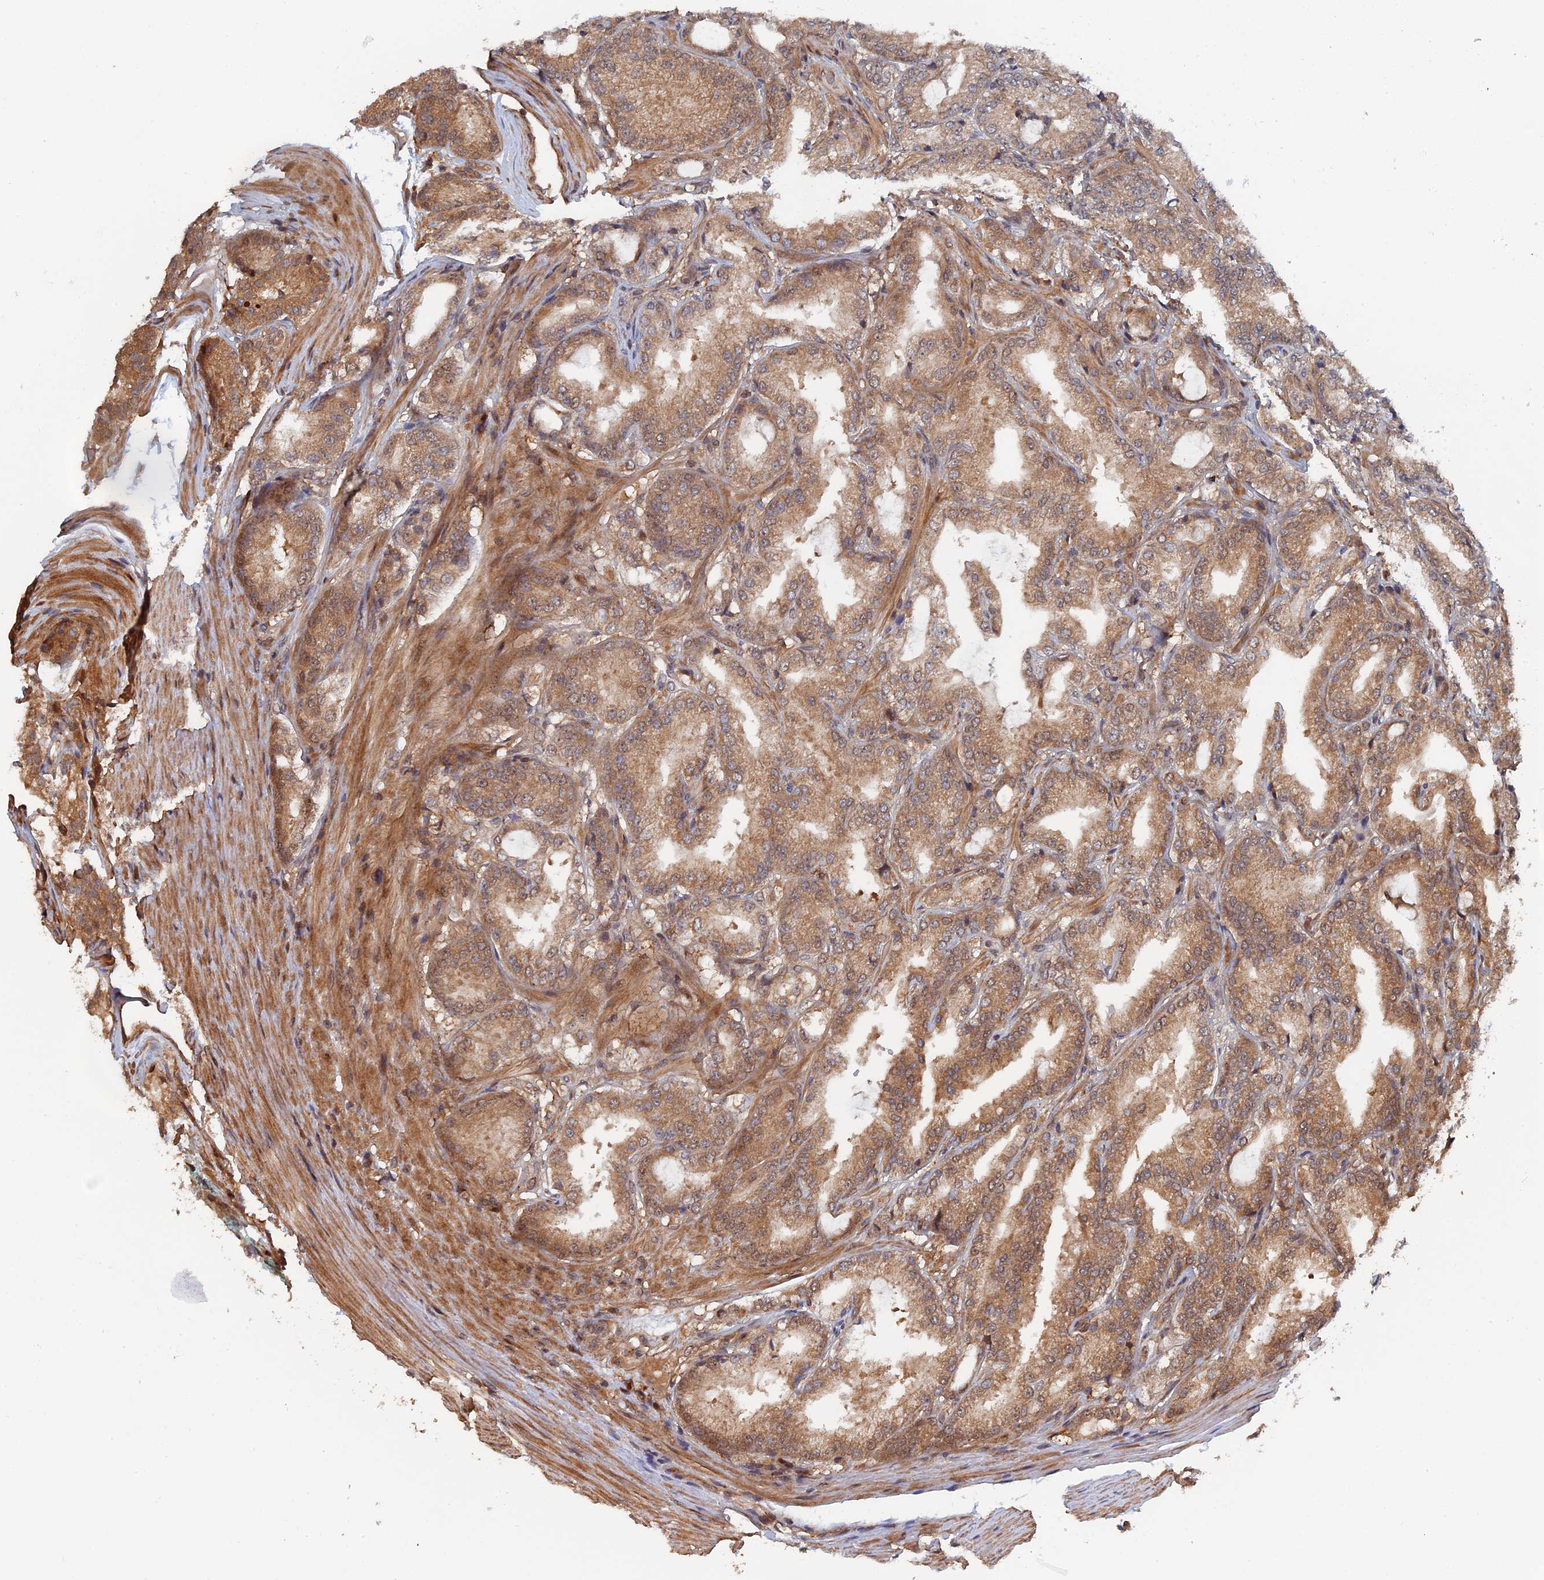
{"staining": {"intensity": "moderate", "quantity": ">75%", "location": "cytoplasmic/membranous"}, "tissue": "prostate cancer", "cell_type": "Tumor cells", "image_type": "cancer", "snomed": [{"axis": "morphology", "description": "Adenocarcinoma, Low grade"}, {"axis": "topography", "description": "Prostate"}], "caption": "IHC (DAB (3,3'-diaminobenzidine)) staining of human prostate cancer demonstrates moderate cytoplasmic/membranous protein staining in approximately >75% of tumor cells.", "gene": "ELOVL6", "patient": {"sex": "male", "age": 59}}